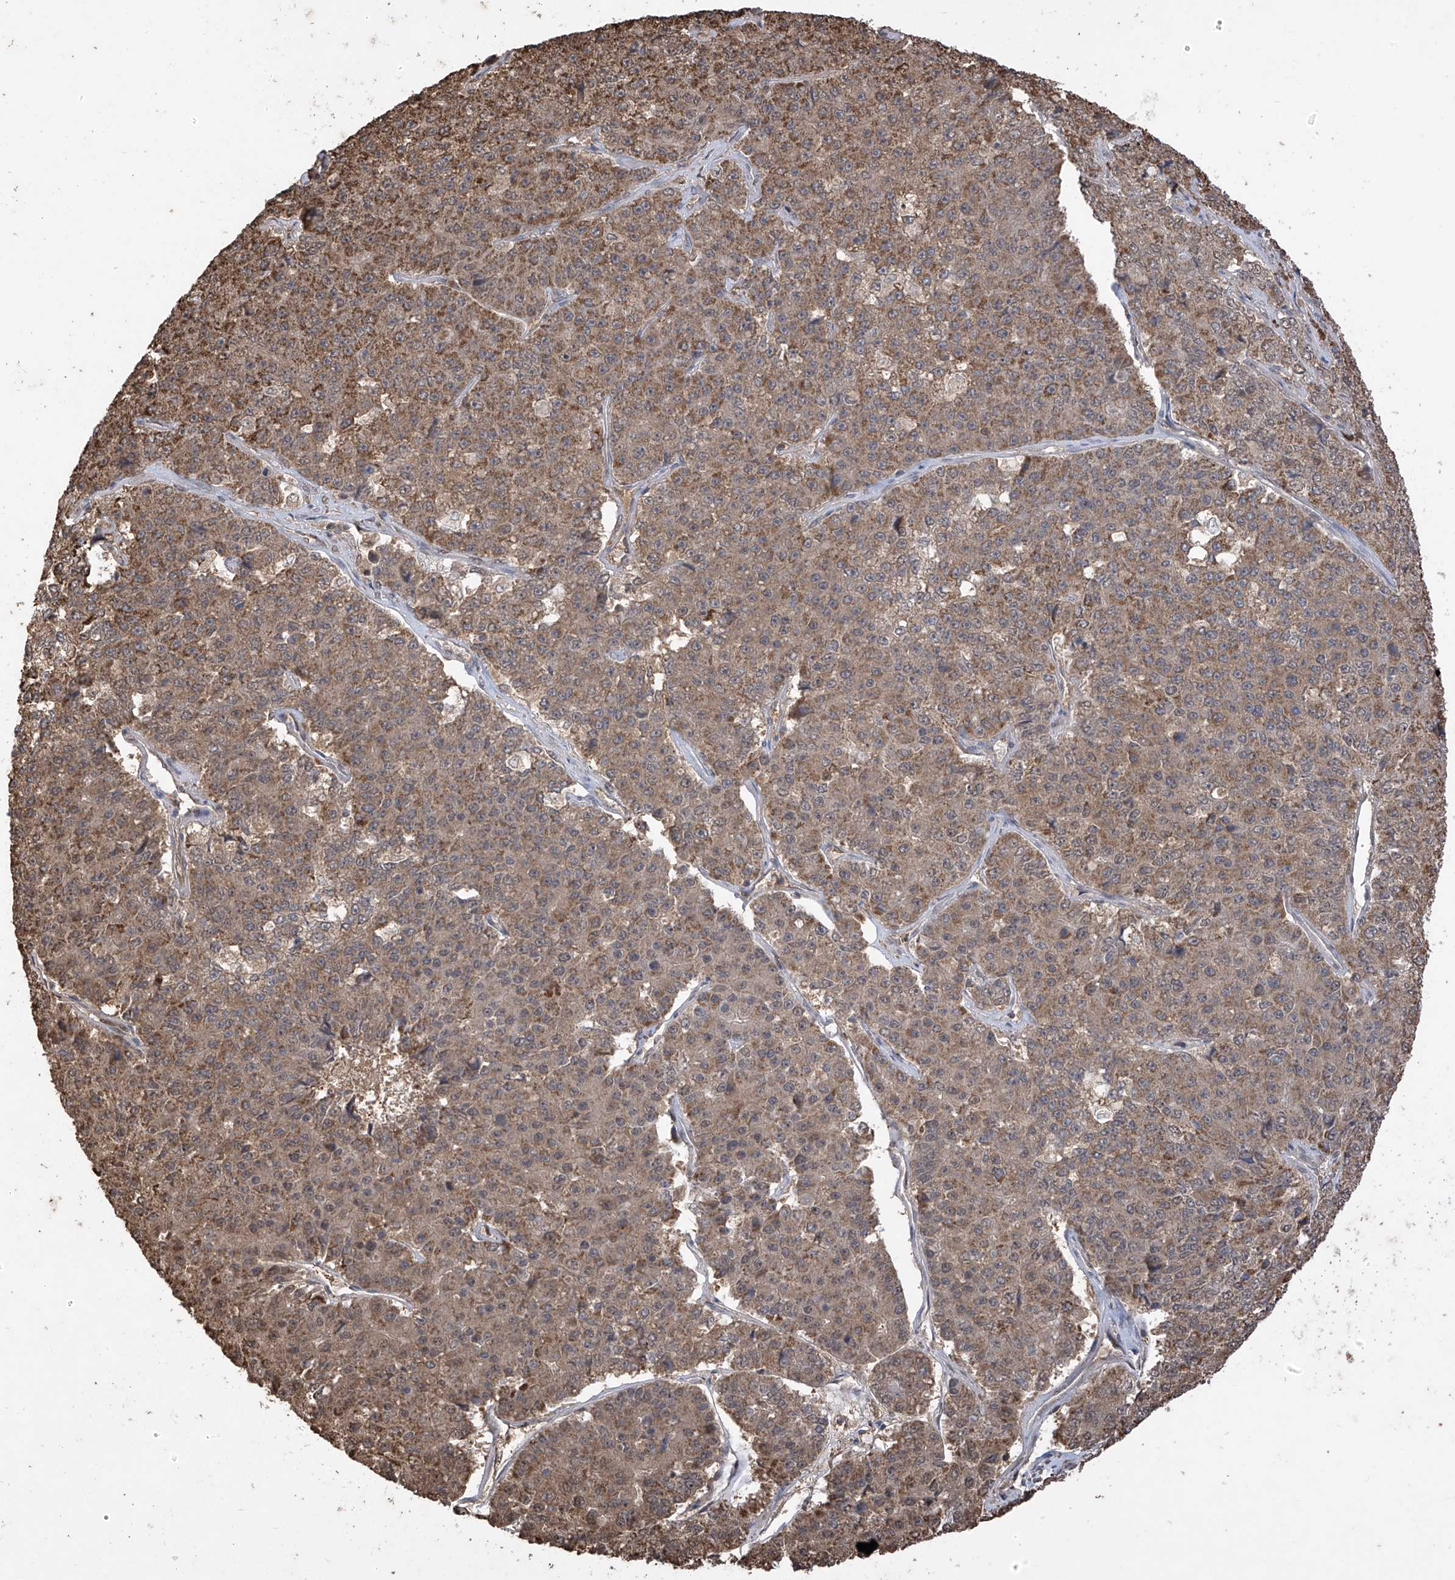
{"staining": {"intensity": "moderate", "quantity": "25%-75%", "location": "cytoplasmic/membranous"}, "tissue": "pancreatic cancer", "cell_type": "Tumor cells", "image_type": "cancer", "snomed": [{"axis": "morphology", "description": "Adenocarcinoma, NOS"}, {"axis": "topography", "description": "Pancreas"}], "caption": "Tumor cells show medium levels of moderate cytoplasmic/membranous positivity in approximately 25%-75% of cells in pancreatic cancer (adenocarcinoma).", "gene": "PNPT1", "patient": {"sex": "male", "age": 50}}